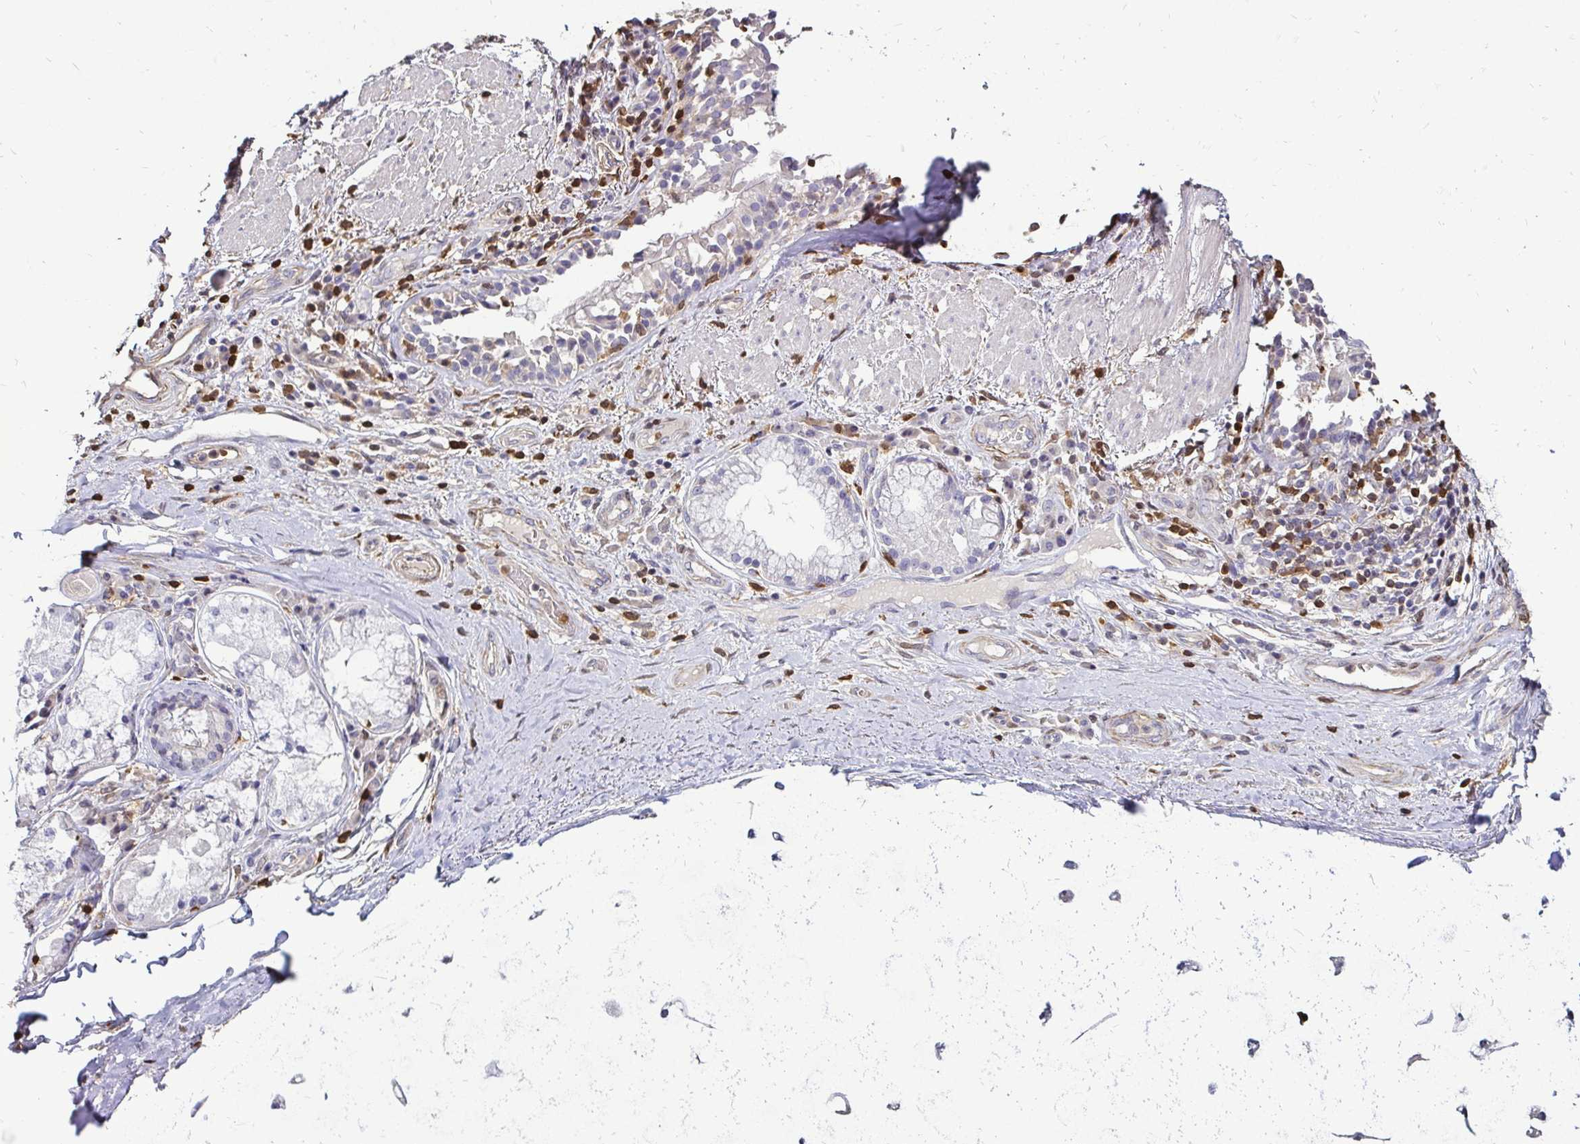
{"staining": {"intensity": "moderate", "quantity": "25%-75%", "location": "cytoplasmic/membranous,nuclear"}, "tissue": "soft tissue", "cell_type": "Chondrocytes", "image_type": "normal", "snomed": [{"axis": "morphology", "description": "Normal tissue, NOS"}, {"axis": "topography", "description": "Cartilage tissue"}, {"axis": "topography", "description": "Bronchus"}], "caption": "Moderate cytoplasmic/membranous,nuclear protein positivity is identified in about 25%-75% of chondrocytes in soft tissue. (DAB IHC with brightfield microscopy, high magnification).", "gene": "ZFP1", "patient": {"sex": "male", "age": 64}}